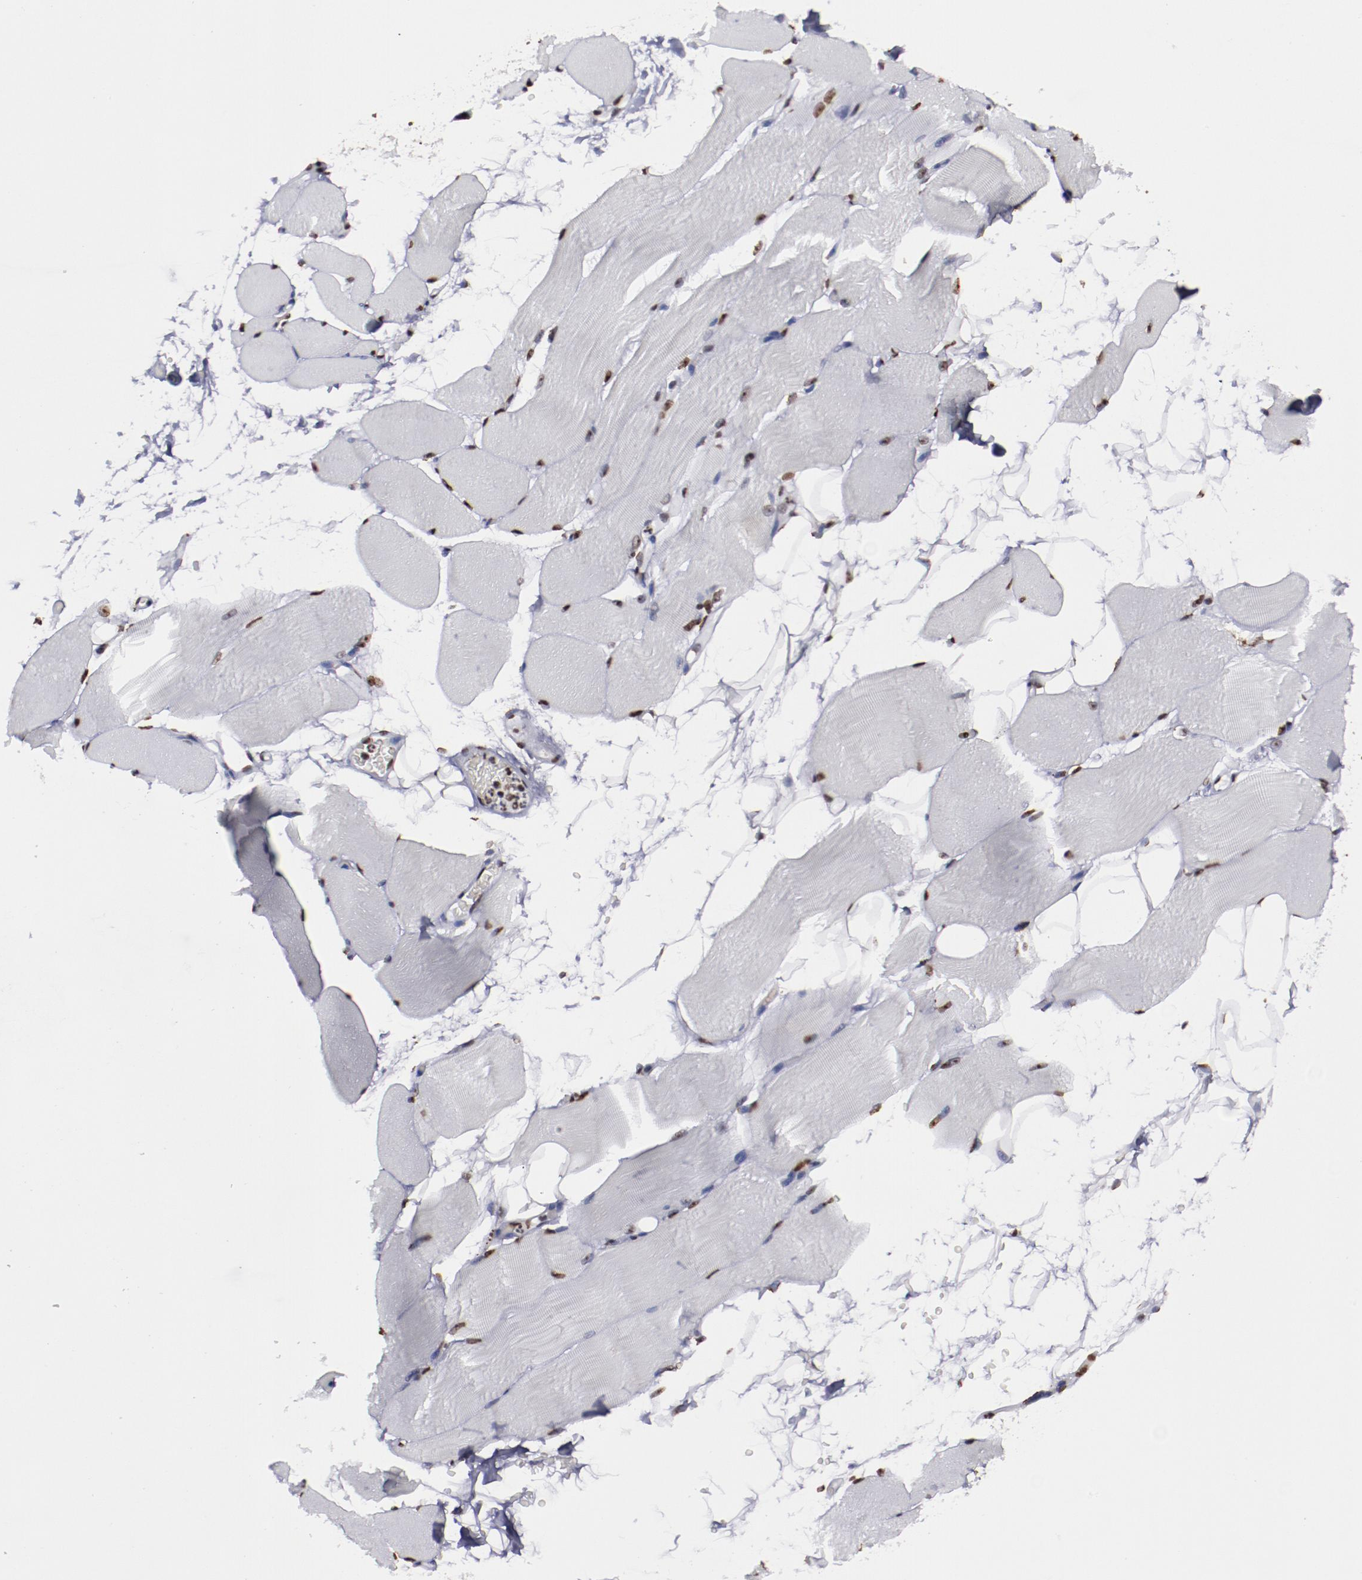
{"staining": {"intensity": "moderate", "quantity": ">75%", "location": "nuclear"}, "tissue": "skeletal muscle", "cell_type": "Myocytes", "image_type": "normal", "snomed": [{"axis": "morphology", "description": "Normal tissue, NOS"}, {"axis": "topography", "description": "Skeletal muscle"}, {"axis": "topography", "description": "Parathyroid gland"}], "caption": "DAB (3,3'-diaminobenzidine) immunohistochemical staining of normal human skeletal muscle demonstrates moderate nuclear protein expression in about >75% of myocytes.", "gene": "HNRNPA1L3", "patient": {"sex": "female", "age": 37}}